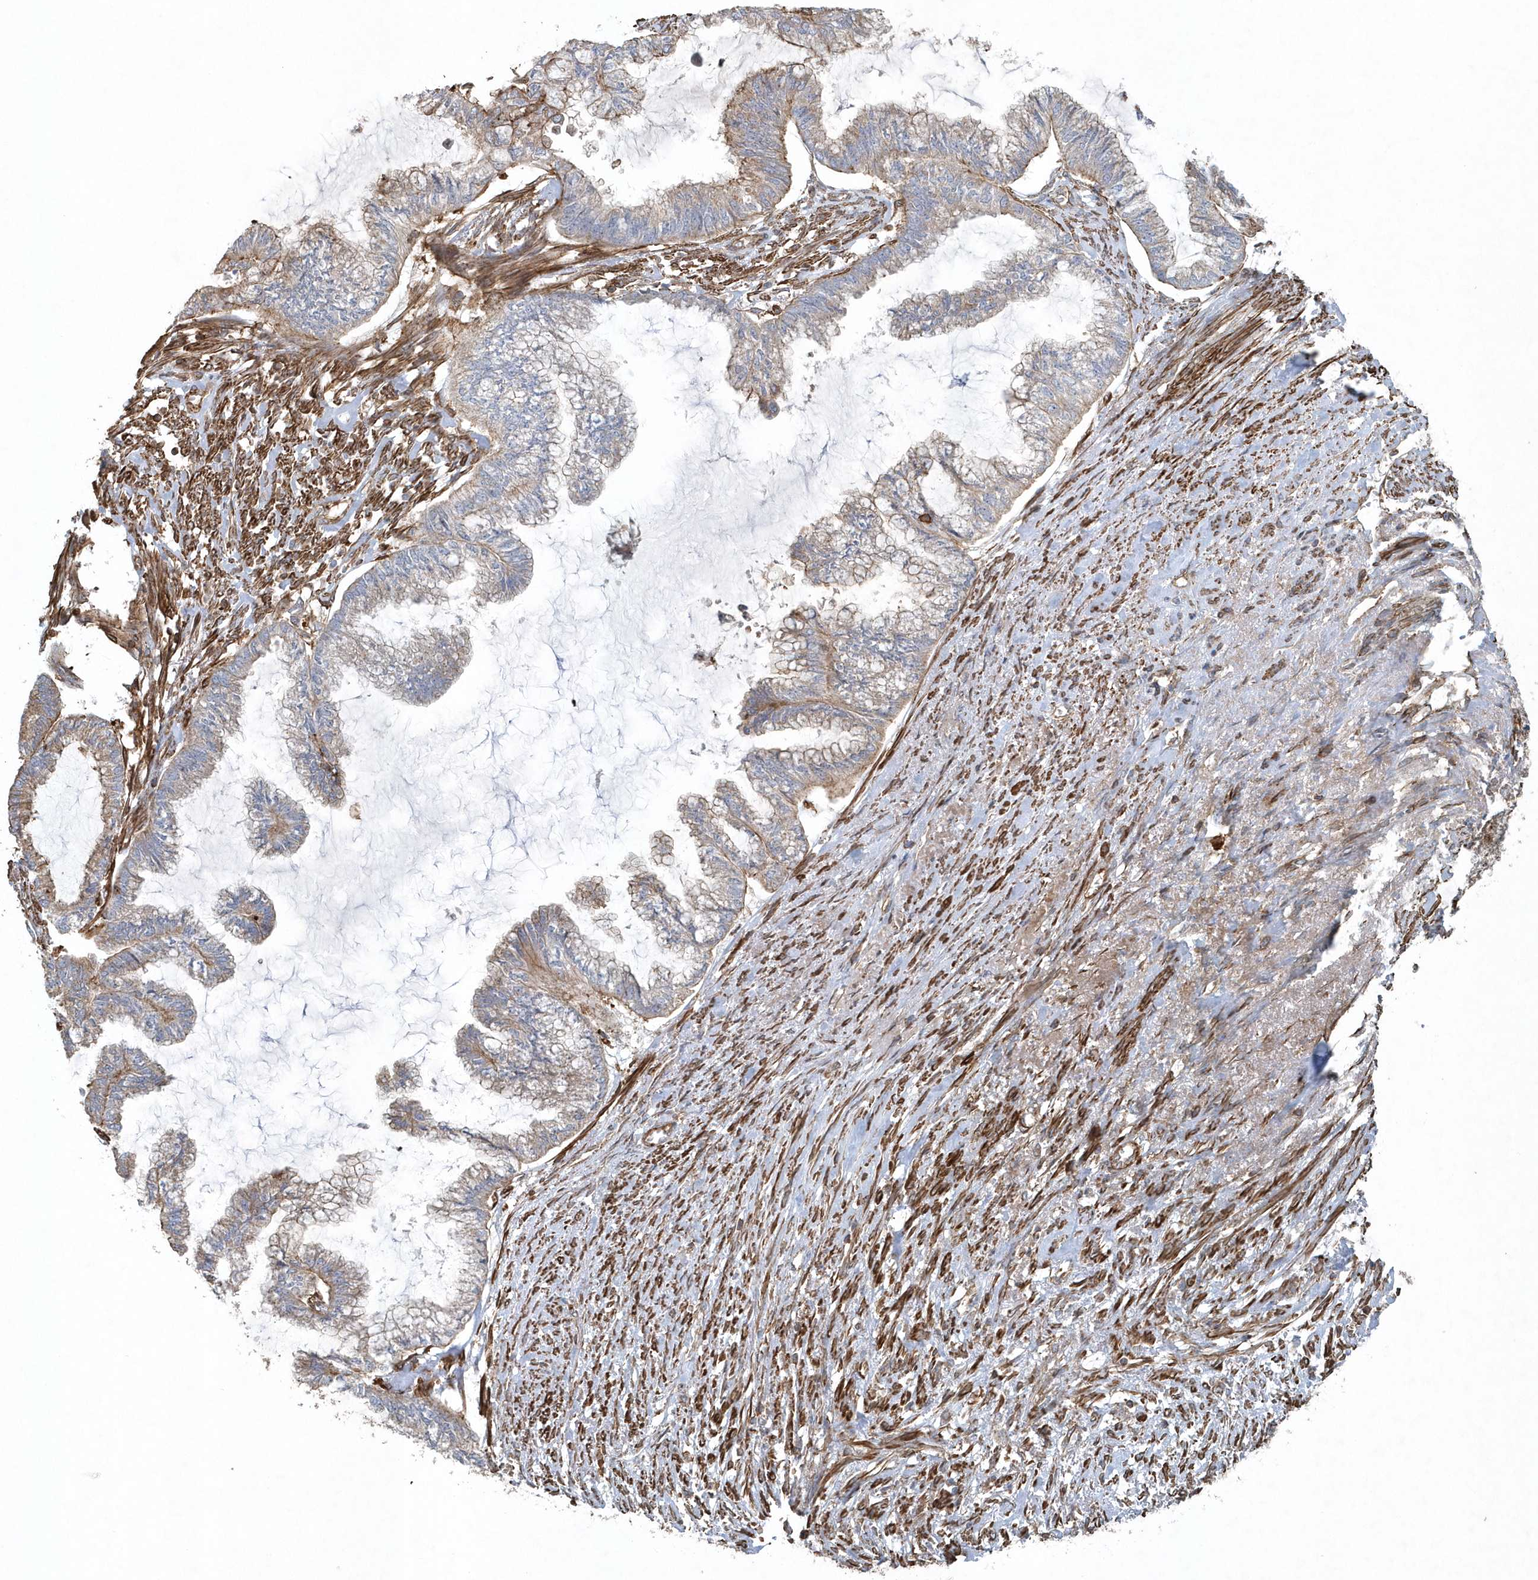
{"staining": {"intensity": "weak", "quantity": "25%-75%", "location": "cytoplasmic/membranous"}, "tissue": "endometrial cancer", "cell_type": "Tumor cells", "image_type": "cancer", "snomed": [{"axis": "morphology", "description": "Adenocarcinoma, NOS"}, {"axis": "topography", "description": "Endometrium"}], "caption": "Endometrial adenocarcinoma tissue reveals weak cytoplasmic/membranous positivity in about 25%-75% of tumor cells, visualized by immunohistochemistry.", "gene": "MMUT", "patient": {"sex": "female", "age": 86}}